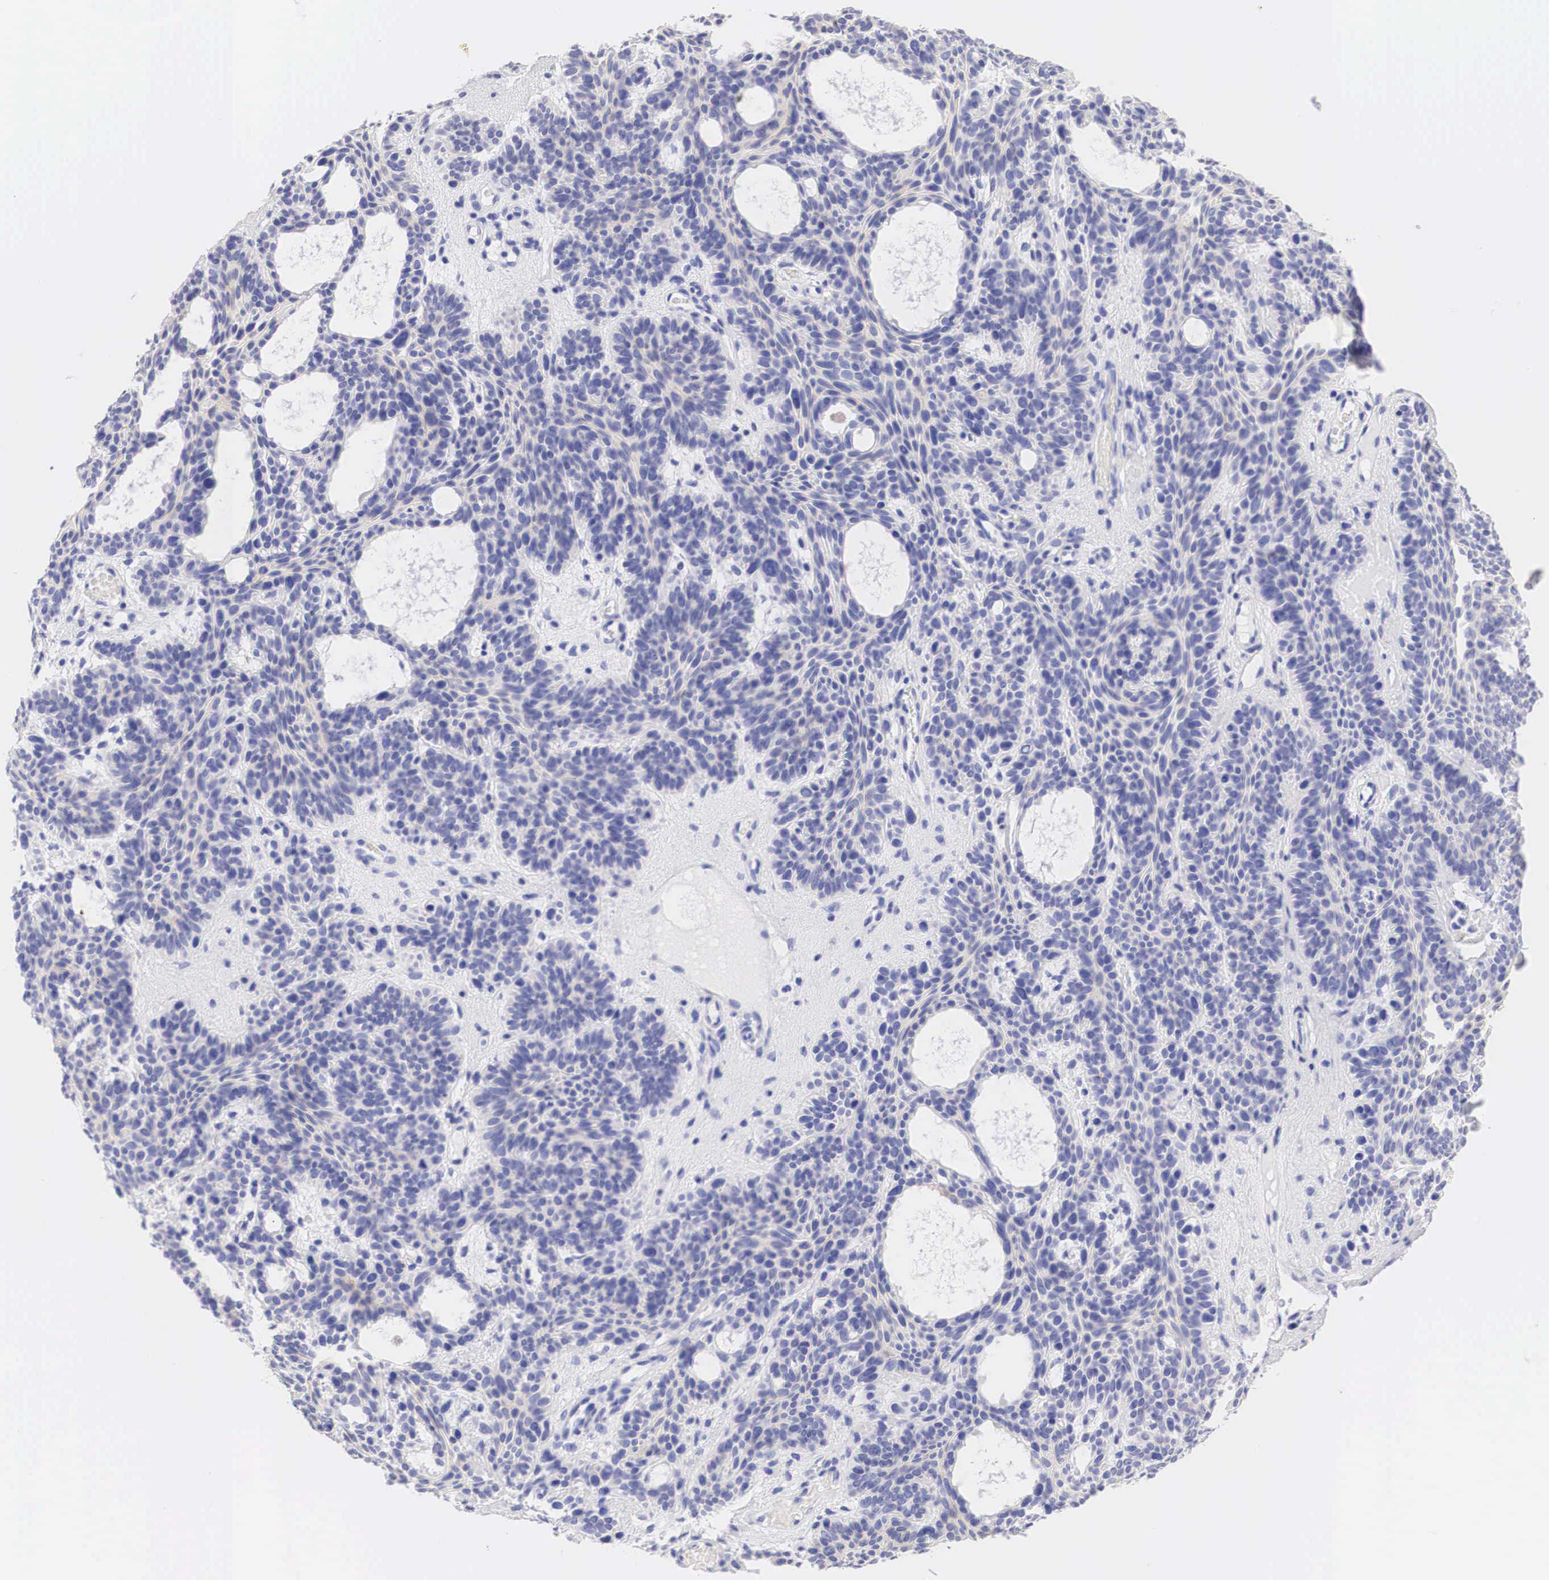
{"staining": {"intensity": "weak", "quantity": "<25%", "location": "cytoplasmic/membranous"}, "tissue": "skin cancer", "cell_type": "Tumor cells", "image_type": "cancer", "snomed": [{"axis": "morphology", "description": "Basal cell carcinoma"}, {"axis": "topography", "description": "Skin"}], "caption": "Immunohistochemistry (IHC) photomicrograph of human skin basal cell carcinoma stained for a protein (brown), which shows no staining in tumor cells.", "gene": "ERBB2", "patient": {"sex": "male", "age": 44}}